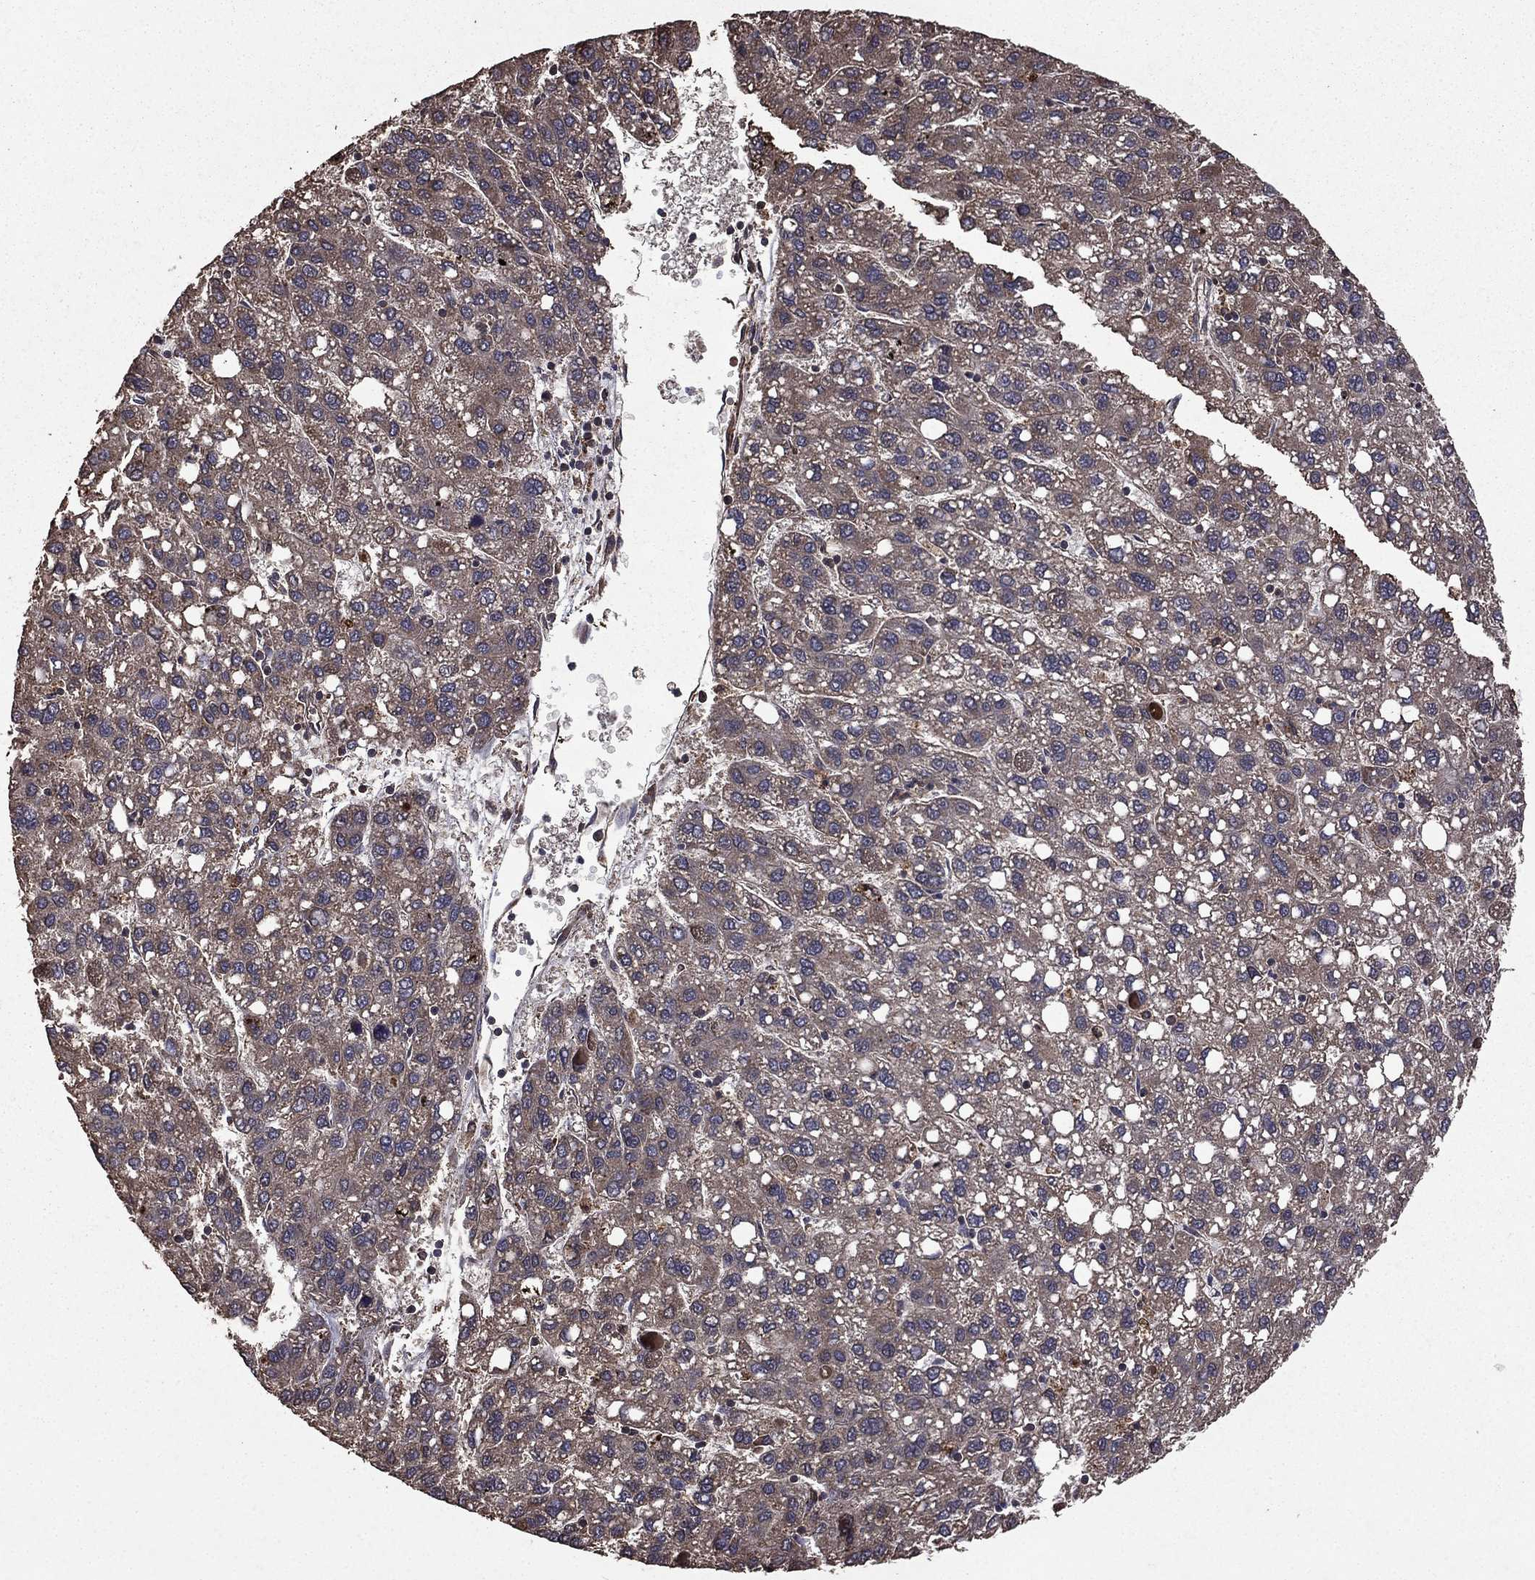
{"staining": {"intensity": "negative", "quantity": "none", "location": "none"}, "tissue": "liver cancer", "cell_type": "Tumor cells", "image_type": "cancer", "snomed": [{"axis": "morphology", "description": "Carcinoma, Hepatocellular, NOS"}, {"axis": "topography", "description": "Liver"}], "caption": "Liver hepatocellular carcinoma was stained to show a protein in brown. There is no significant positivity in tumor cells.", "gene": "BIRC6", "patient": {"sex": "female", "age": 82}}